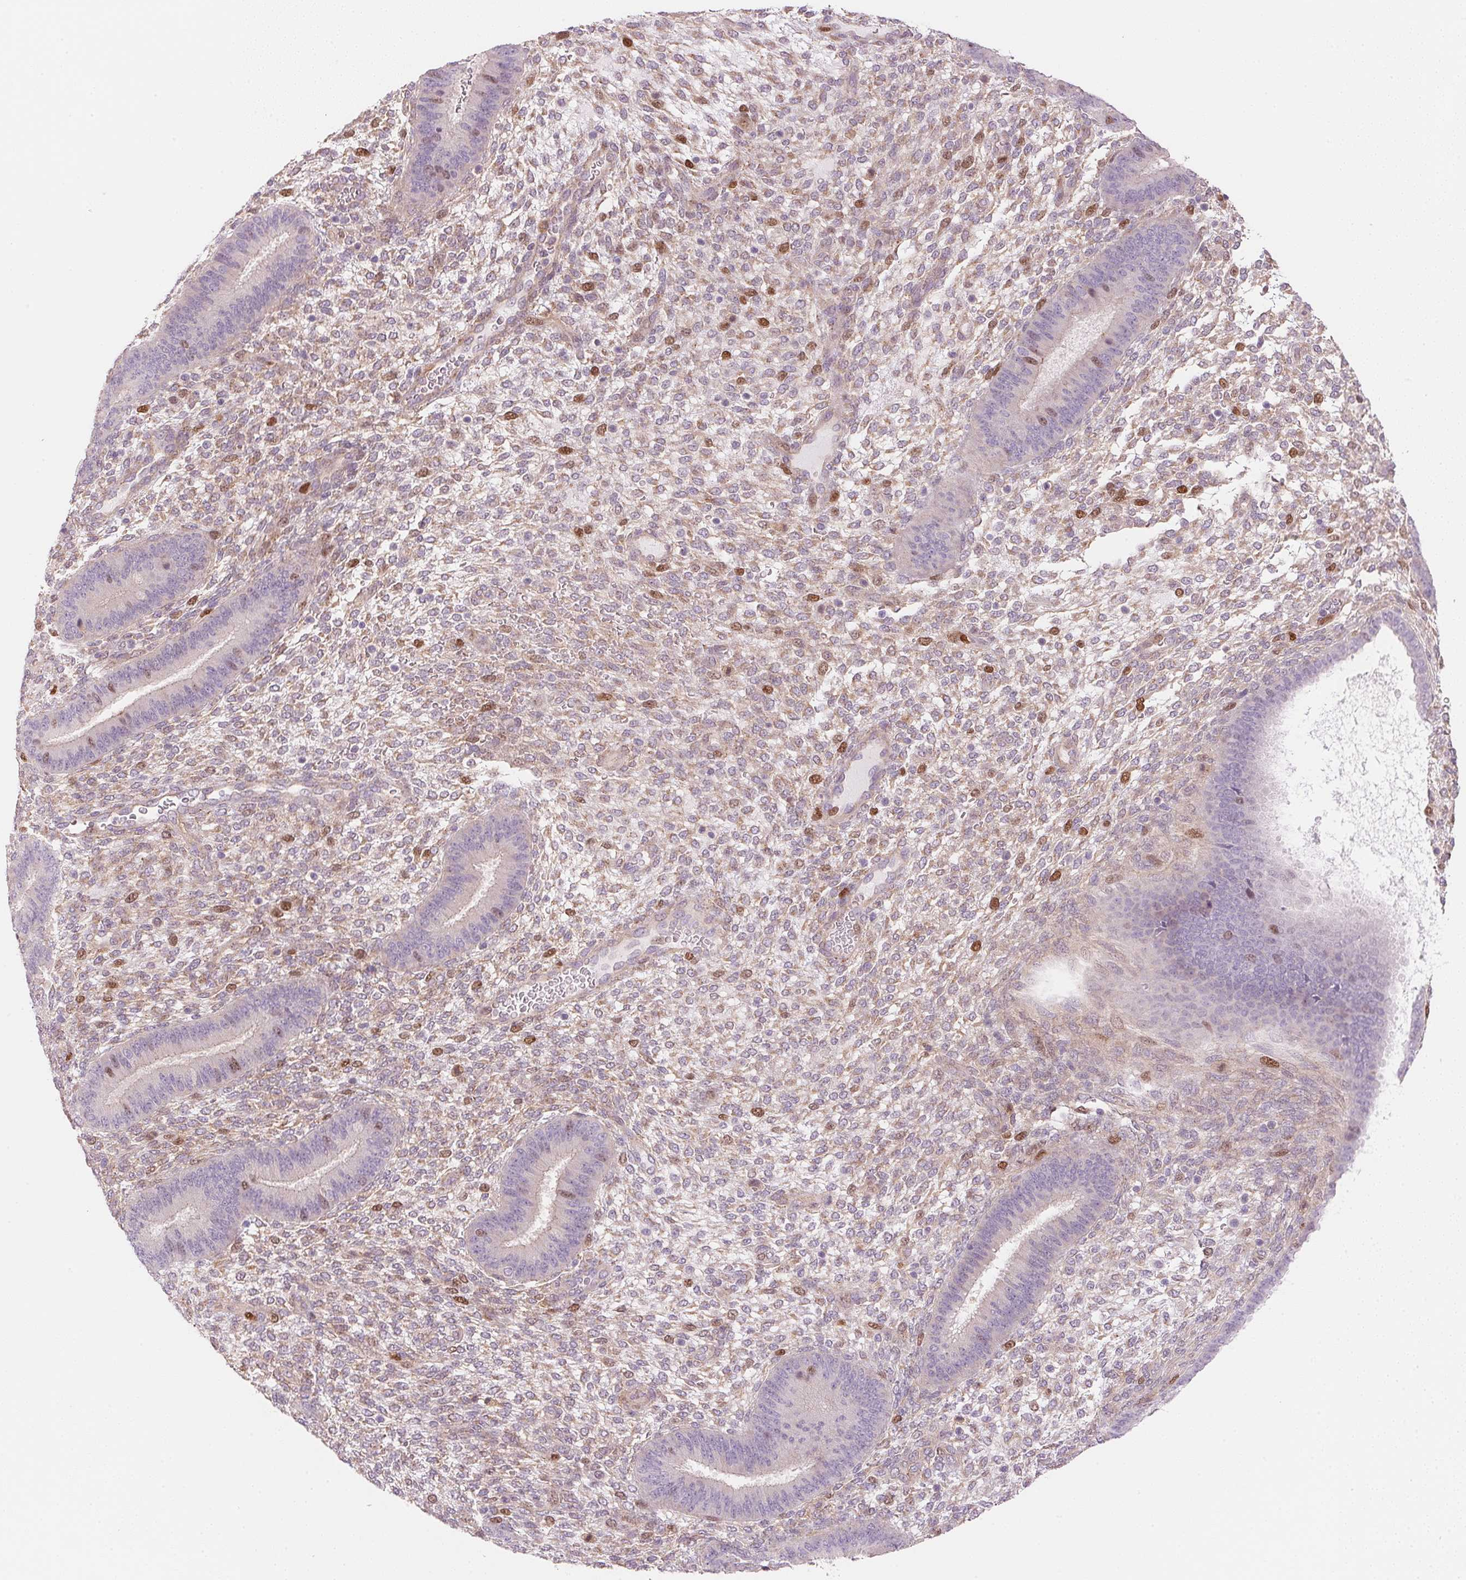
{"staining": {"intensity": "moderate", "quantity": "25%-75%", "location": "nuclear"}, "tissue": "endometrium", "cell_type": "Cells in endometrial stroma", "image_type": "normal", "snomed": [{"axis": "morphology", "description": "Normal tissue, NOS"}, {"axis": "topography", "description": "Endometrium"}], "caption": "Brown immunohistochemical staining in normal endometrium reveals moderate nuclear expression in approximately 25%-75% of cells in endometrial stroma. Ihc stains the protein of interest in brown and the nuclei are stained blue.", "gene": "SMTN", "patient": {"sex": "female", "age": 39}}